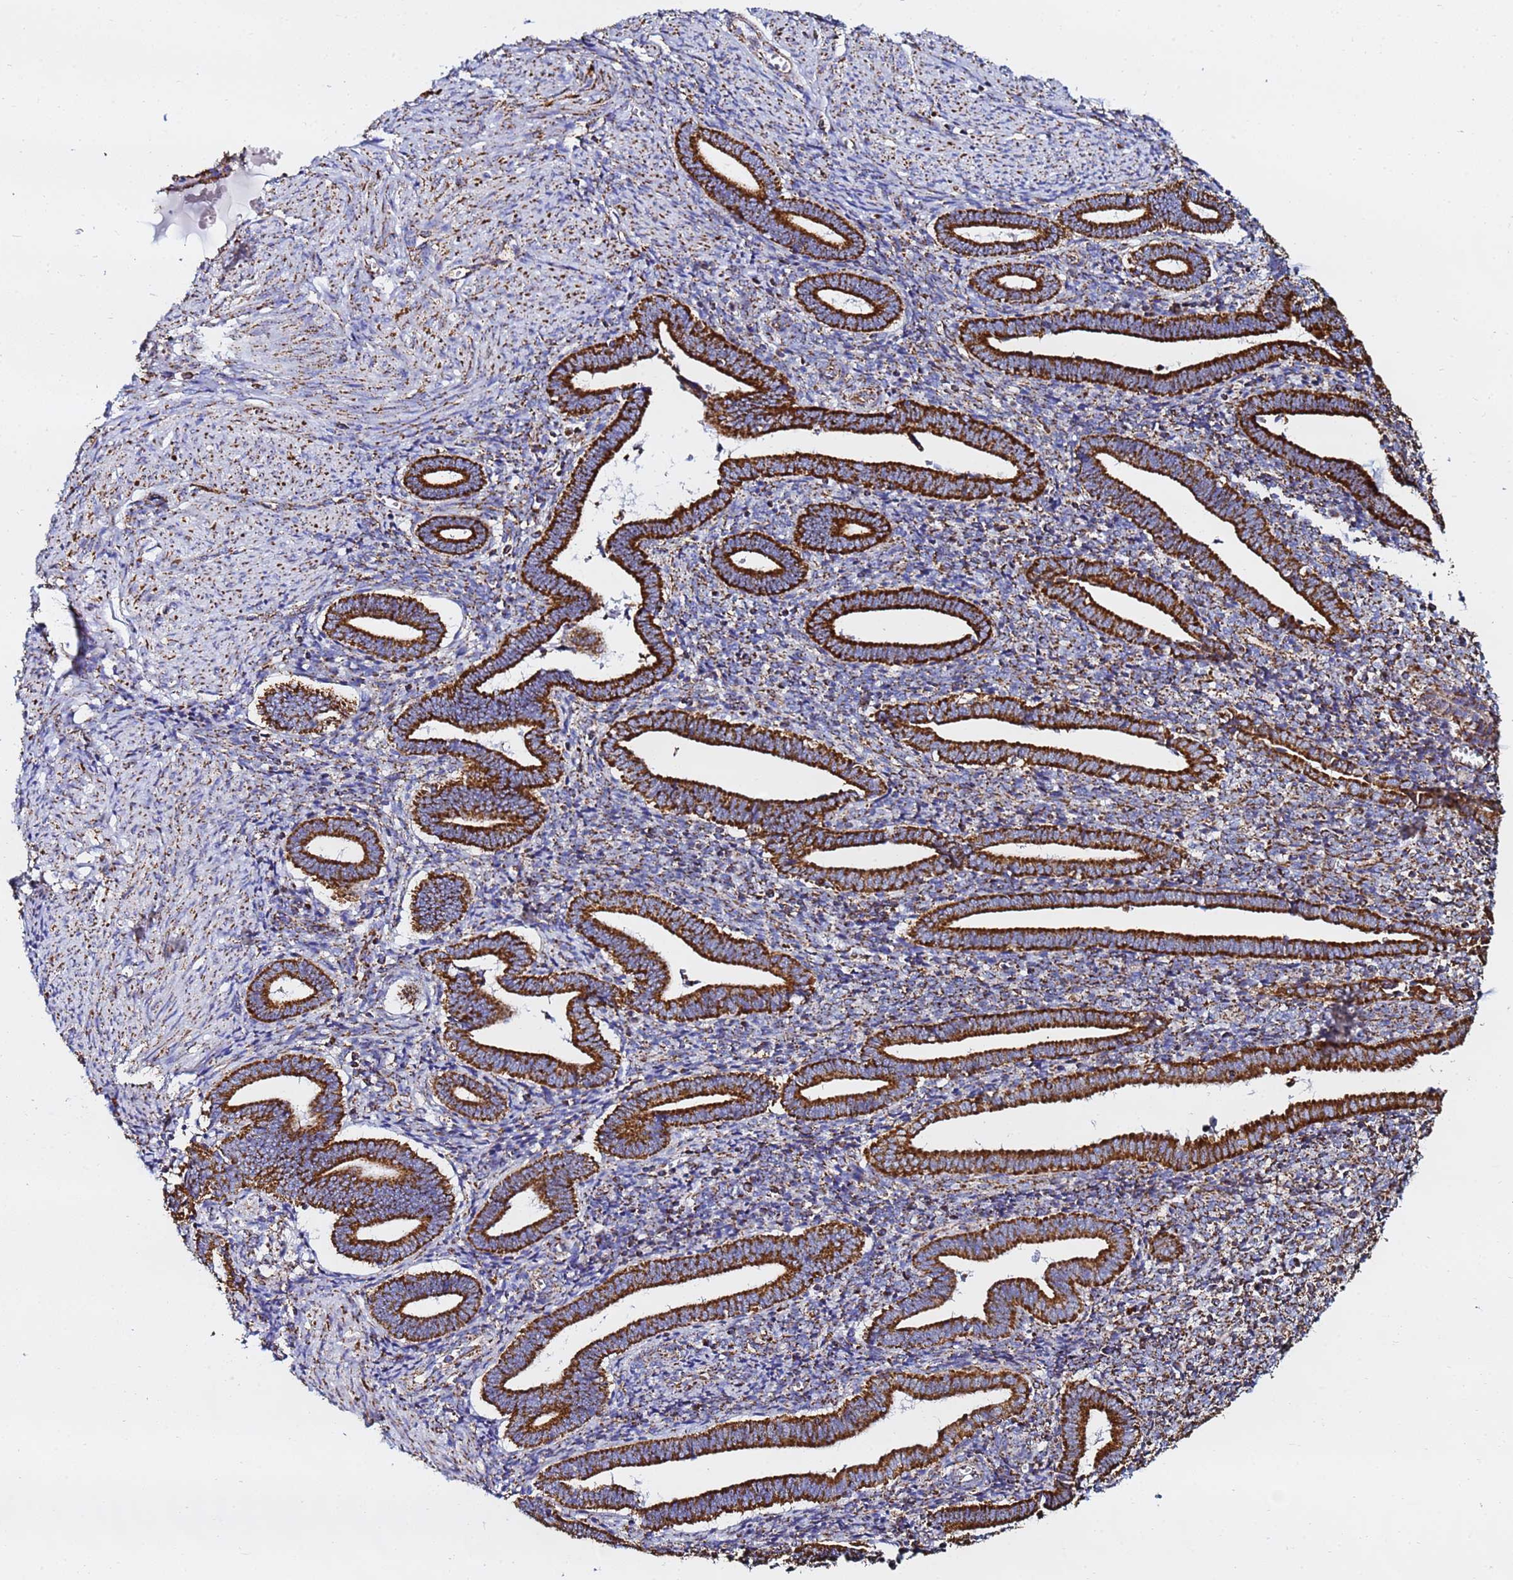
{"staining": {"intensity": "moderate", "quantity": ">75%", "location": "cytoplasmic/membranous"}, "tissue": "endometrium", "cell_type": "Cells in endometrial stroma", "image_type": "normal", "snomed": [{"axis": "morphology", "description": "Normal tissue, NOS"}, {"axis": "topography", "description": "Other"}, {"axis": "topography", "description": "Endometrium"}], "caption": "Immunohistochemical staining of benign human endometrium demonstrates >75% levels of moderate cytoplasmic/membranous protein positivity in approximately >75% of cells in endometrial stroma.", "gene": "PHB2", "patient": {"sex": "female", "age": 44}}